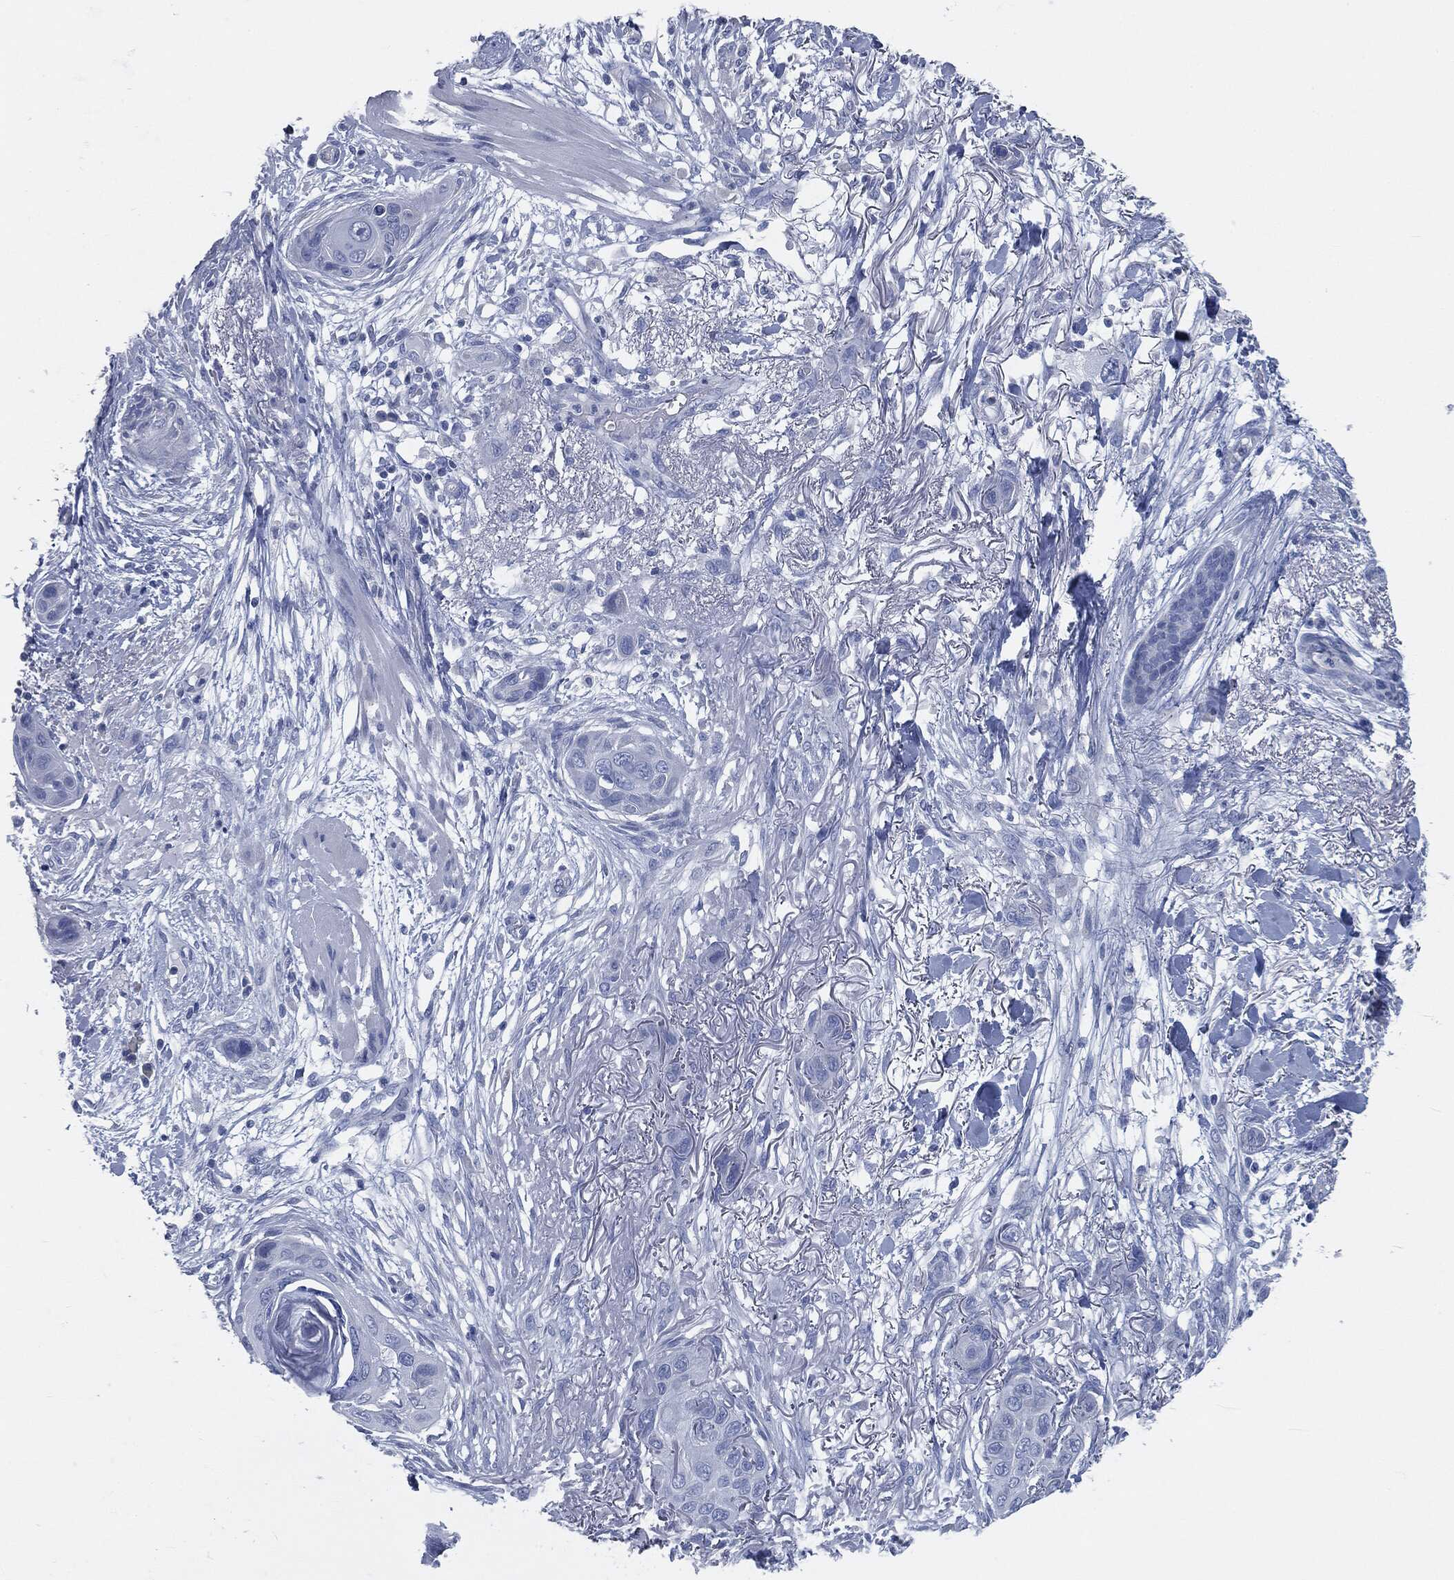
{"staining": {"intensity": "negative", "quantity": "none", "location": "none"}, "tissue": "skin cancer", "cell_type": "Tumor cells", "image_type": "cancer", "snomed": [{"axis": "morphology", "description": "Squamous cell carcinoma, NOS"}, {"axis": "topography", "description": "Skin"}], "caption": "High power microscopy micrograph of an immunohistochemistry photomicrograph of skin cancer (squamous cell carcinoma), revealing no significant expression in tumor cells.", "gene": "CAV3", "patient": {"sex": "male", "age": 79}}